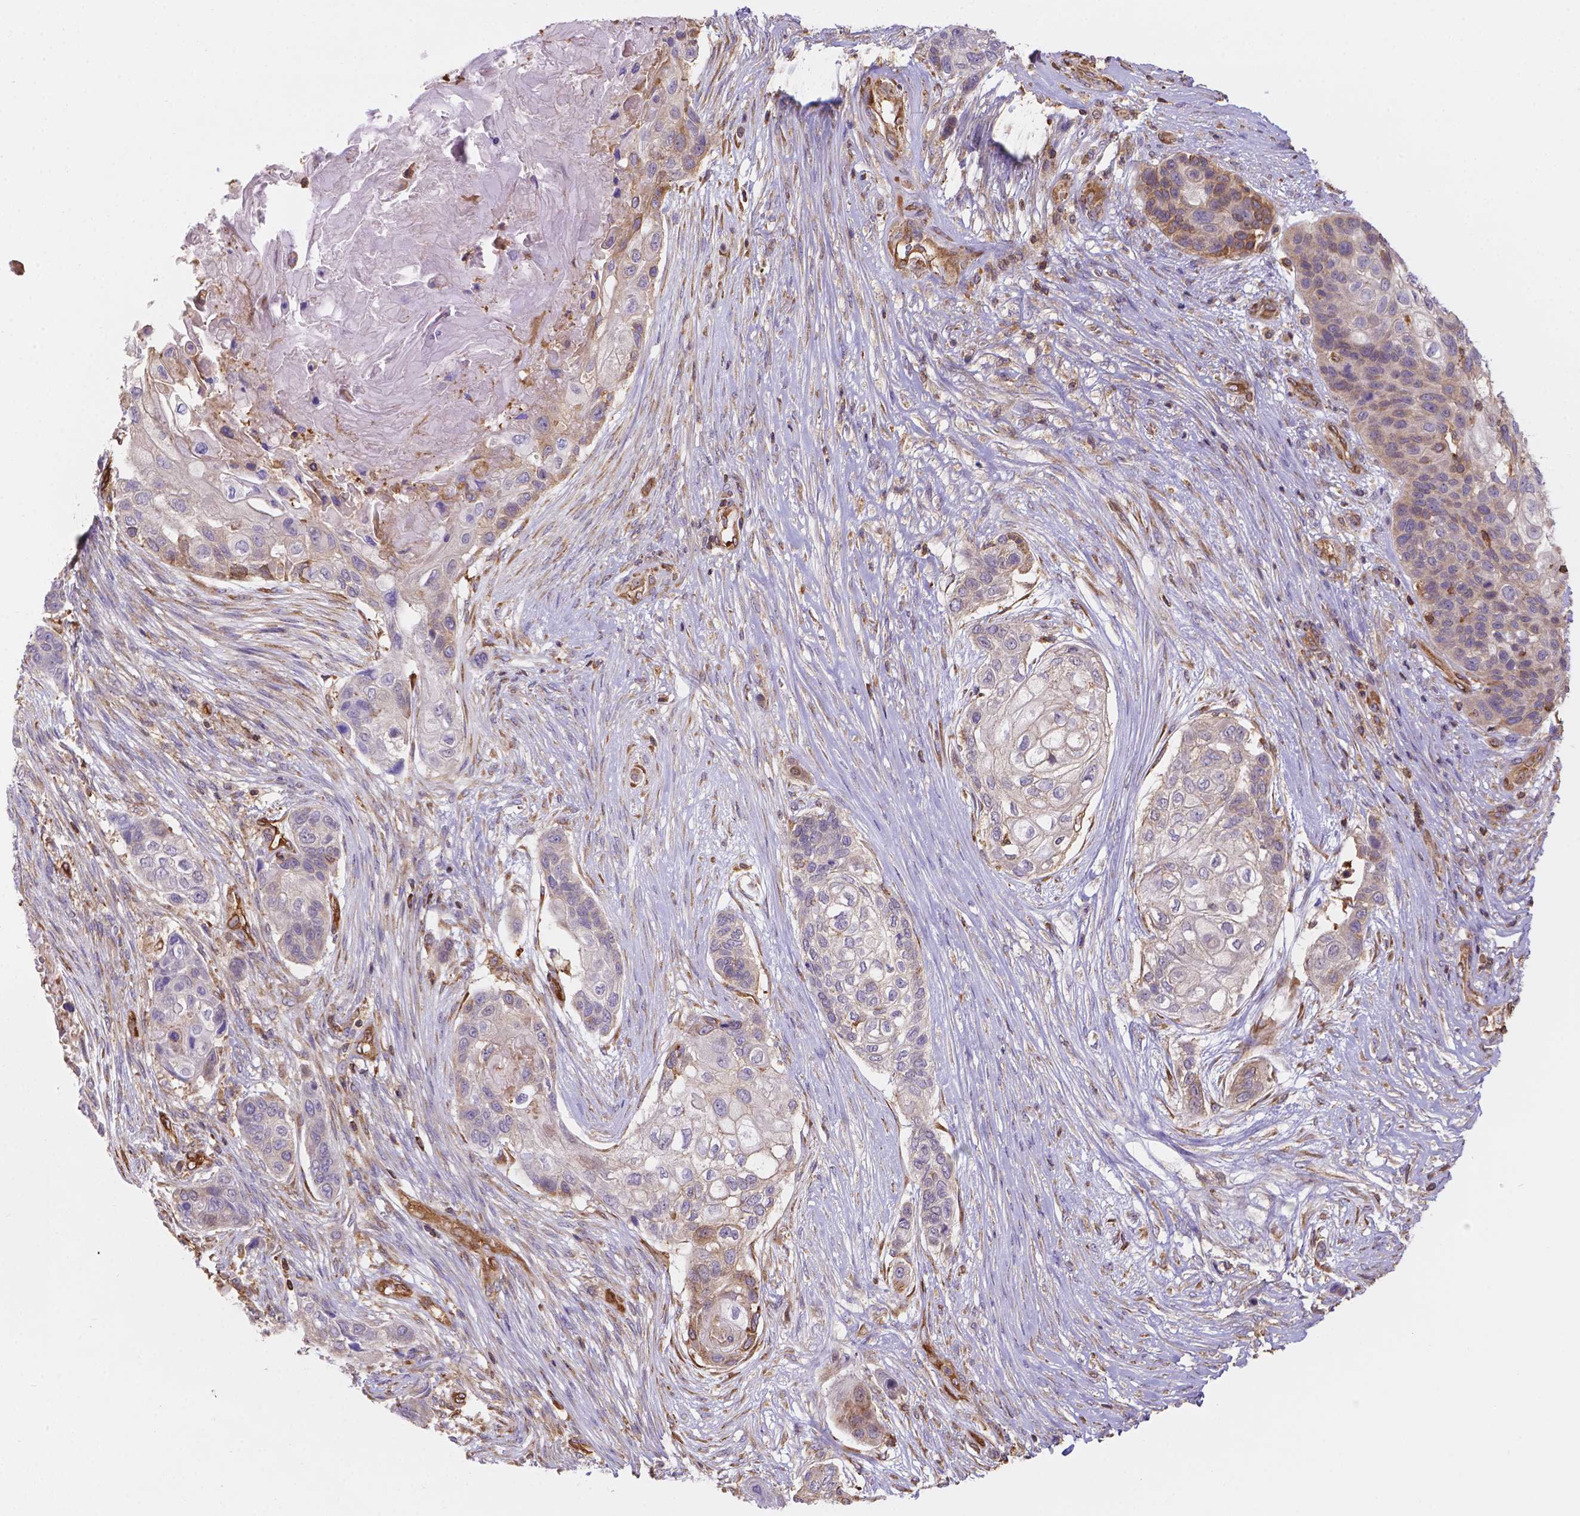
{"staining": {"intensity": "weak", "quantity": "<25%", "location": "cytoplasmic/membranous"}, "tissue": "lung cancer", "cell_type": "Tumor cells", "image_type": "cancer", "snomed": [{"axis": "morphology", "description": "Squamous cell carcinoma, NOS"}, {"axis": "topography", "description": "Lung"}], "caption": "Protein analysis of lung cancer (squamous cell carcinoma) displays no significant positivity in tumor cells. (Stains: DAB (3,3'-diaminobenzidine) immunohistochemistry (IHC) with hematoxylin counter stain, Microscopy: brightfield microscopy at high magnification).", "gene": "DMWD", "patient": {"sex": "male", "age": 69}}